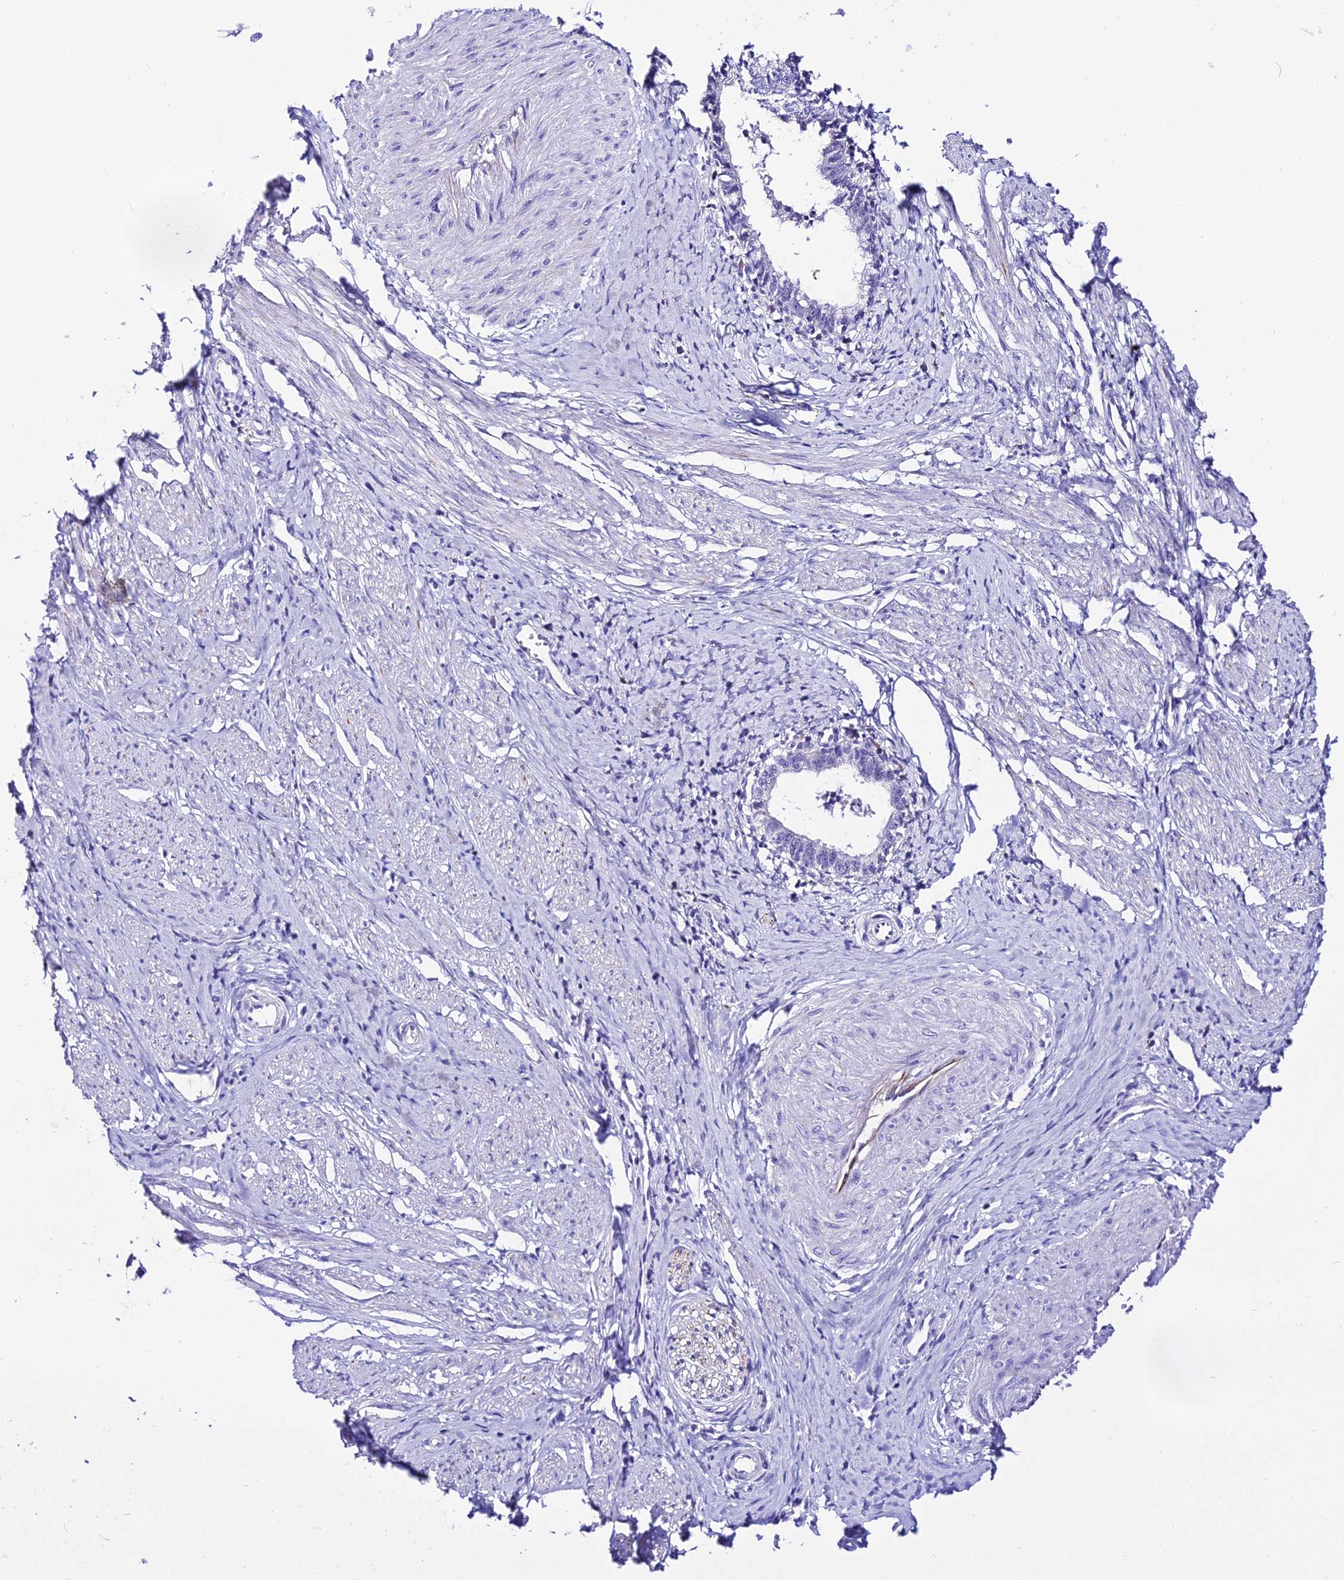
{"staining": {"intensity": "negative", "quantity": "none", "location": "none"}, "tissue": "cervical cancer", "cell_type": "Tumor cells", "image_type": "cancer", "snomed": [{"axis": "morphology", "description": "Adenocarcinoma, NOS"}, {"axis": "topography", "description": "Cervix"}], "caption": "Immunohistochemistry of human cervical cancer exhibits no expression in tumor cells.", "gene": "DEFB106A", "patient": {"sex": "female", "age": 36}}